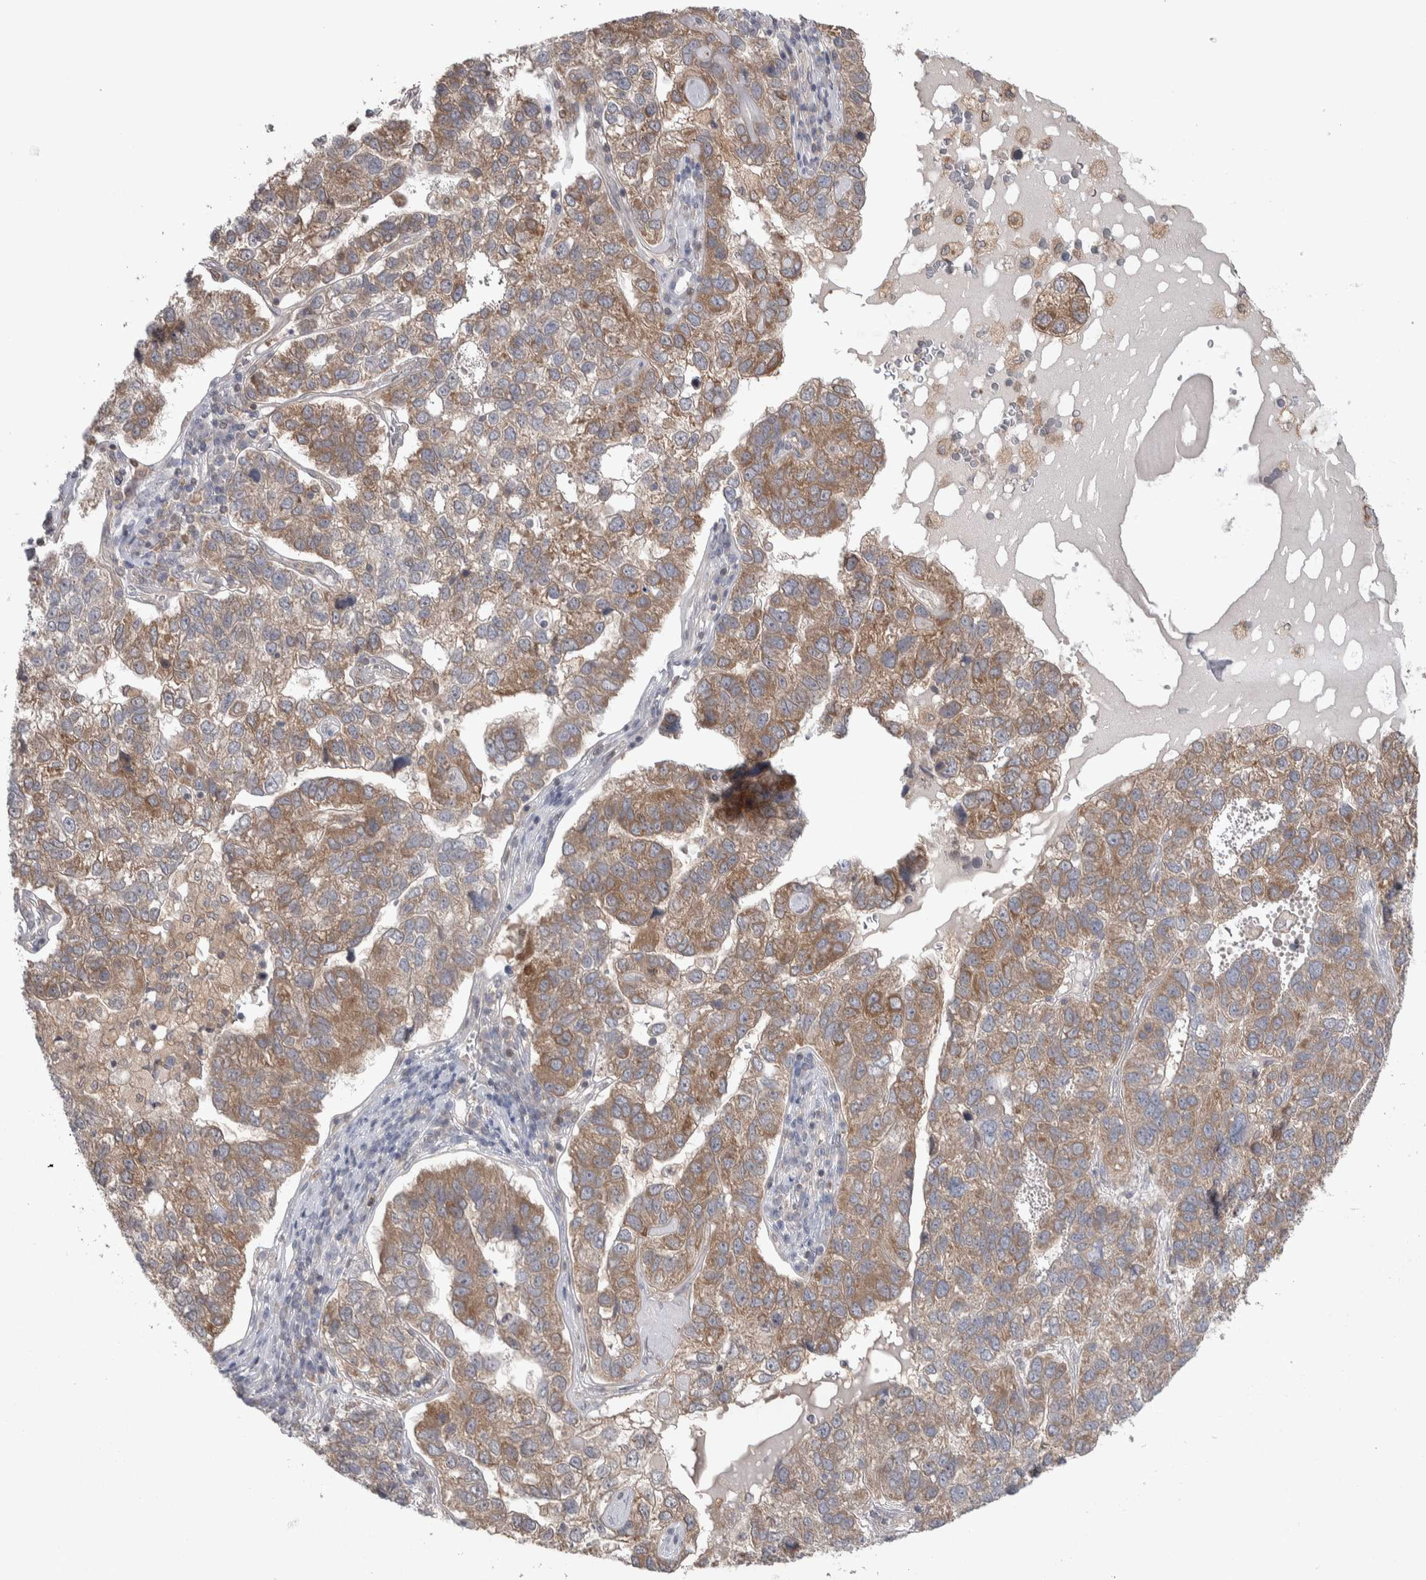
{"staining": {"intensity": "moderate", "quantity": "25%-75%", "location": "cytoplasmic/membranous"}, "tissue": "pancreatic cancer", "cell_type": "Tumor cells", "image_type": "cancer", "snomed": [{"axis": "morphology", "description": "Adenocarcinoma, NOS"}, {"axis": "topography", "description": "Pancreas"}], "caption": "Protein staining exhibits moderate cytoplasmic/membranous expression in about 25%-75% of tumor cells in adenocarcinoma (pancreatic).", "gene": "HTATIP2", "patient": {"sex": "female", "age": 61}}